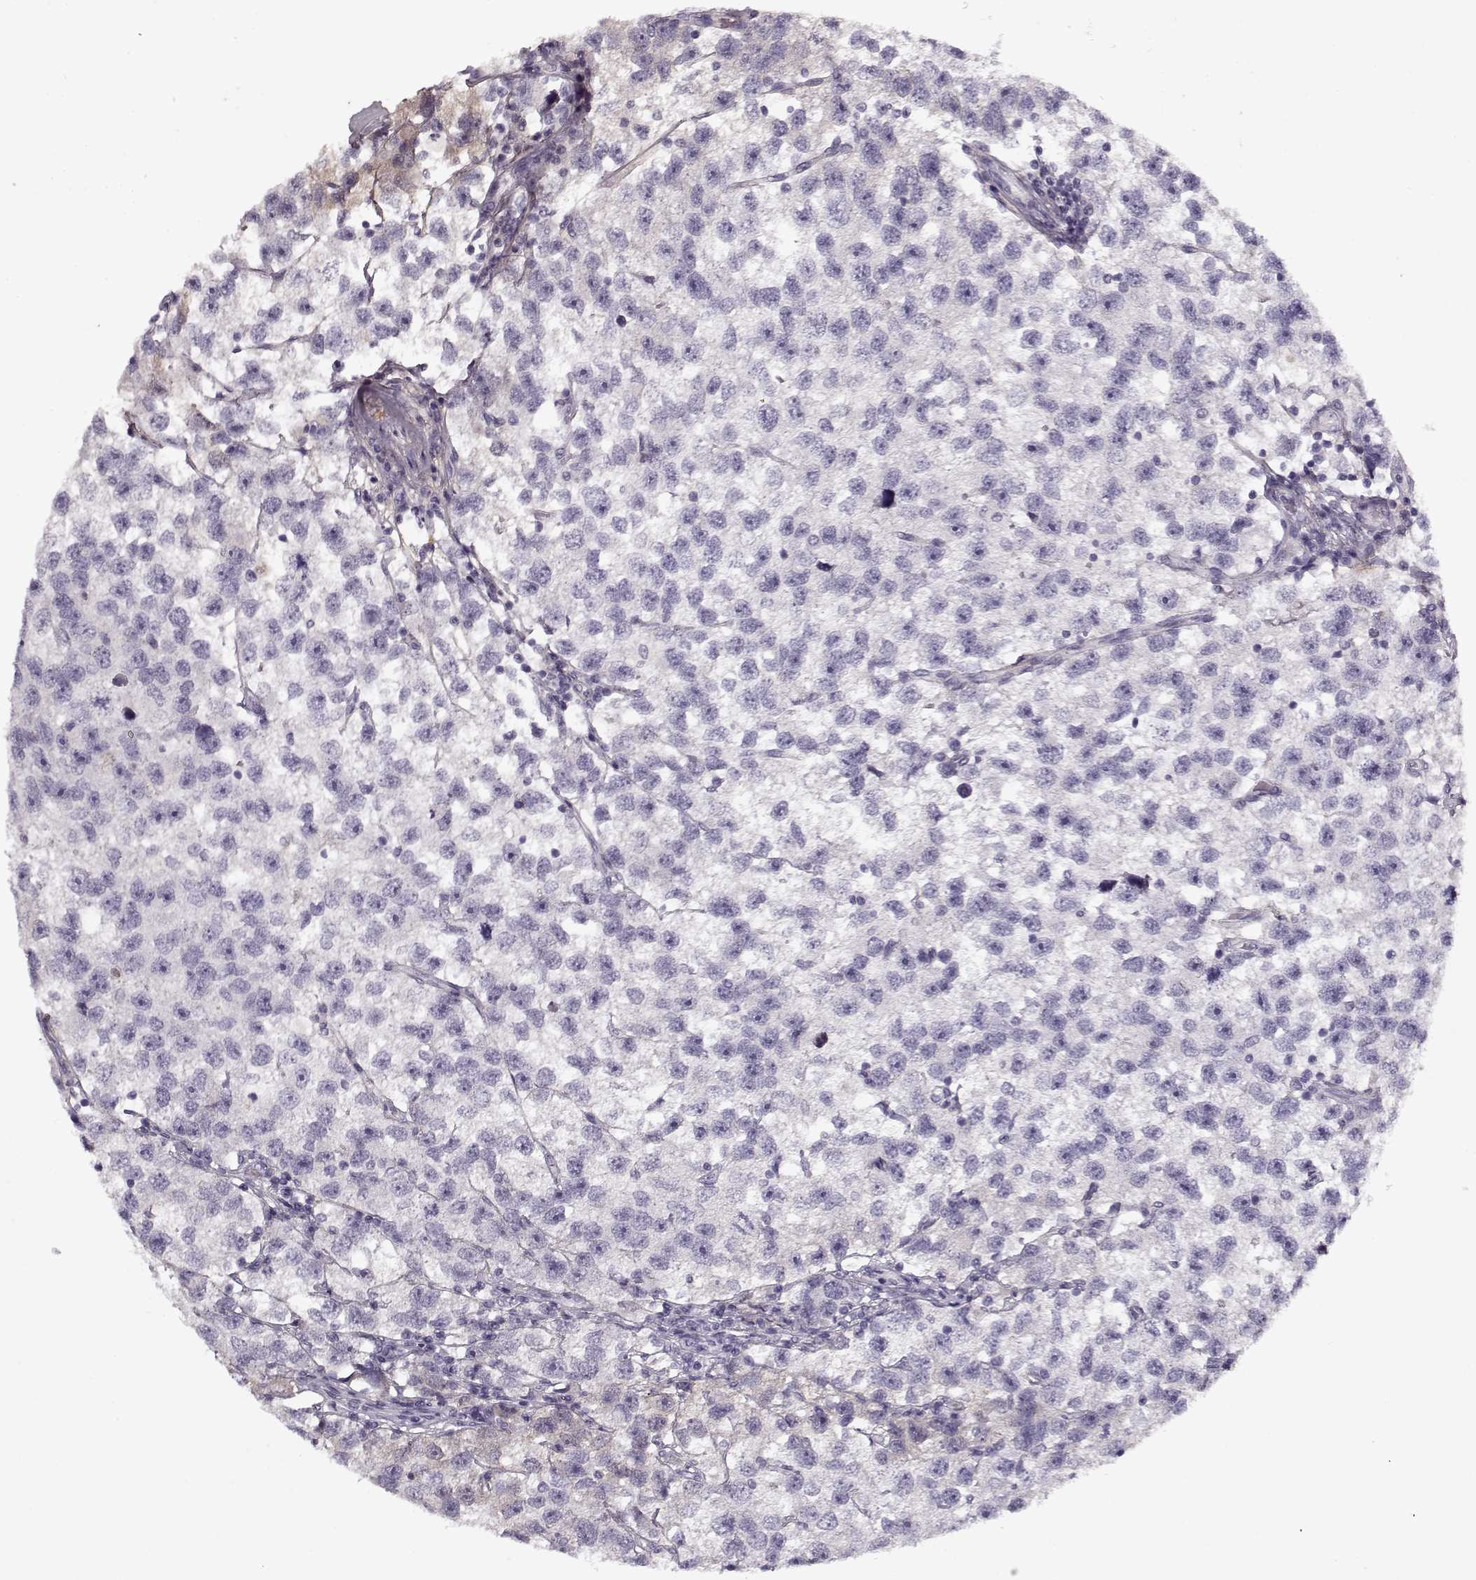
{"staining": {"intensity": "negative", "quantity": "none", "location": "none"}, "tissue": "testis cancer", "cell_type": "Tumor cells", "image_type": "cancer", "snomed": [{"axis": "morphology", "description": "Seminoma, NOS"}, {"axis": "topography", "description": "Testis"}], "caption": "This is an immunohistochemistry photomicrograph of testis cancer (seminoma). There is no positivity in tumor cells.", "gene": "LUM", "patient": {"sex": "male", "age": 26}}